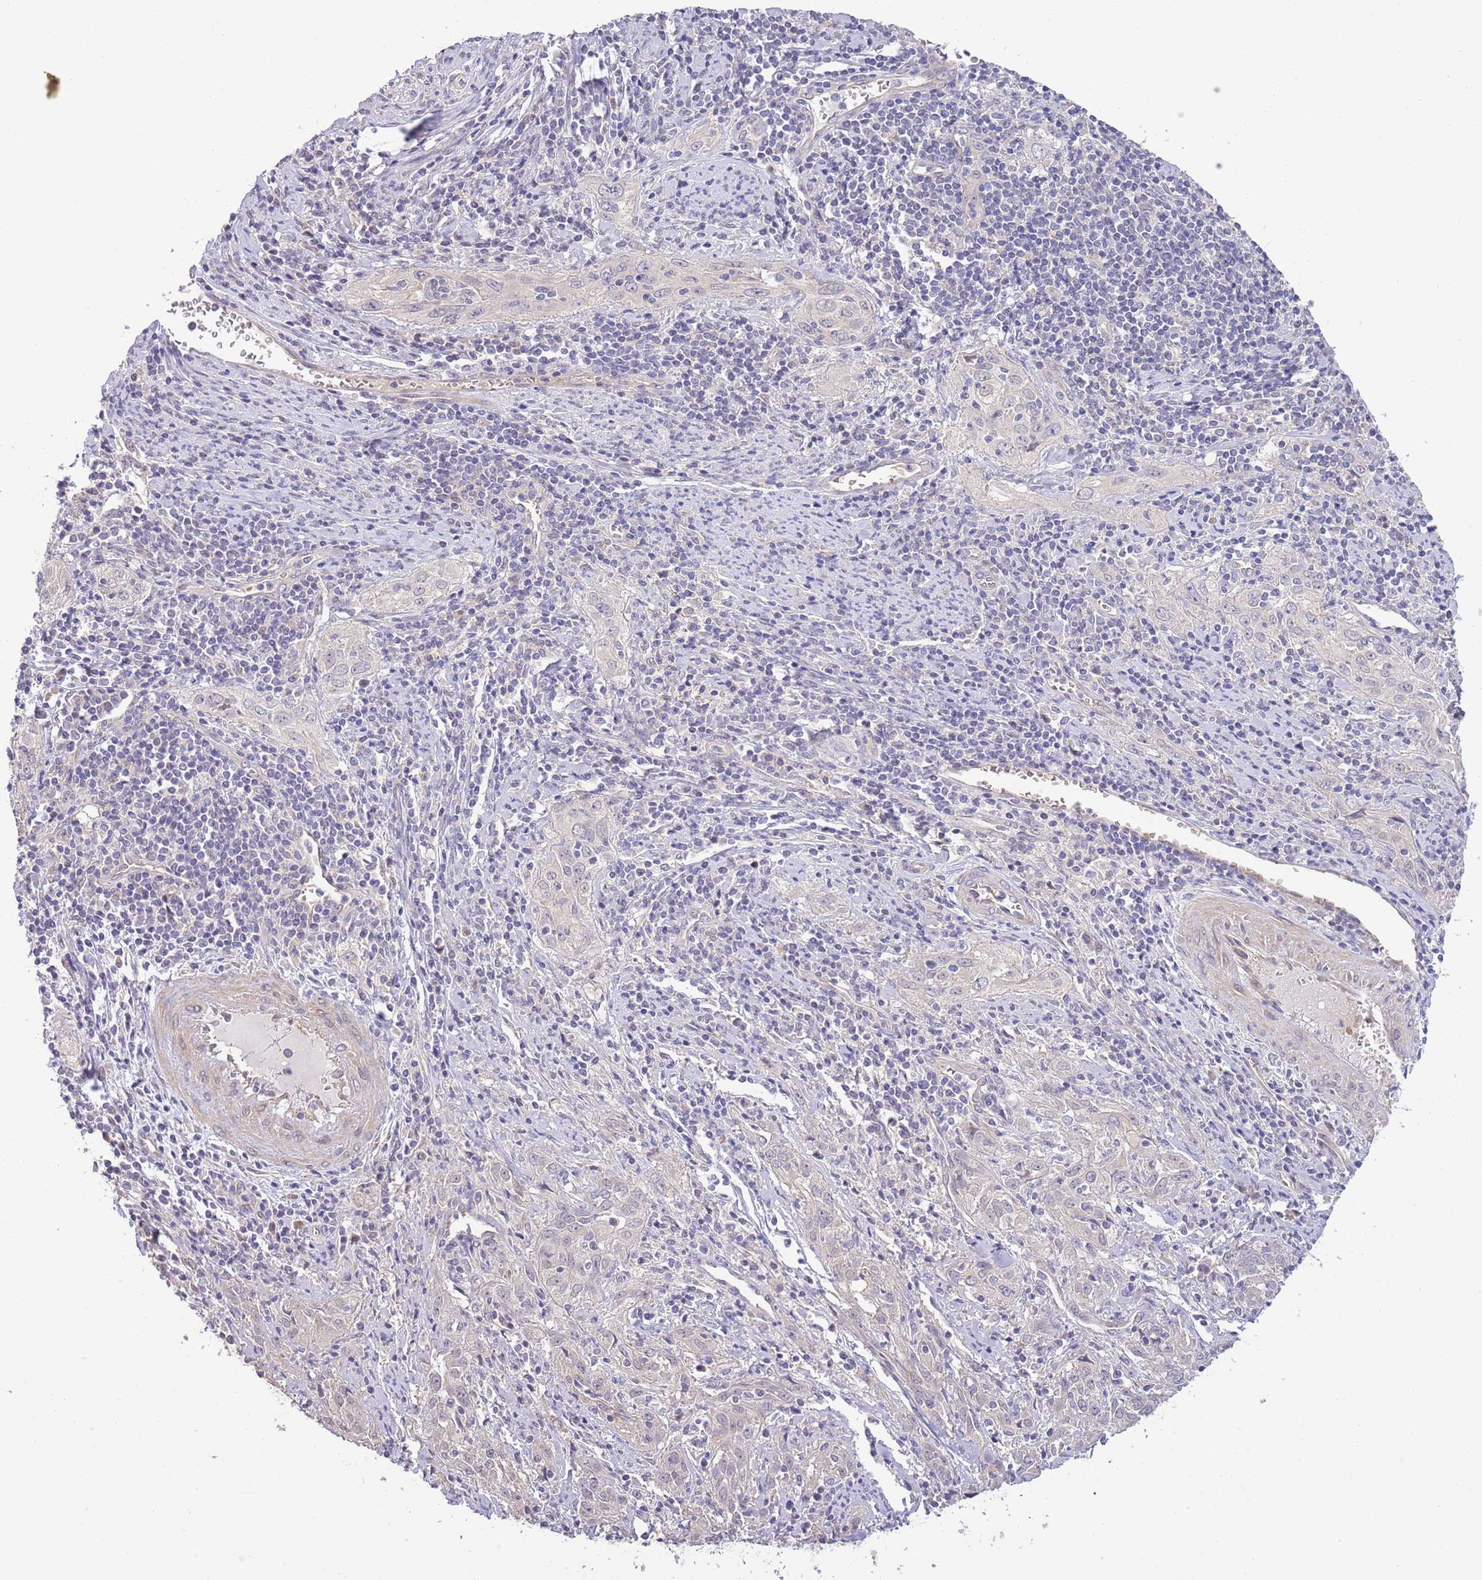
{"staining": {"intensity": "negative", "quantity": "none", "location": "none"}, "tissue": "cervical cancer", "cell_type": "Tumor cells", "image_type": "cancer", "snomed": [{"axis": "morphology", "description": "Squamous cell carcinoma, NOS"}, {"axis": "topography", "description": "Cervix"}], "caption": "This is an immunohistochemistry (IHC) photomicrograph of cervical cancer (squamous cell carcinoma). There is no expression in tumor cells.", "gene": "LIPJ", "patient": {"sex": "female", "age": 57}}